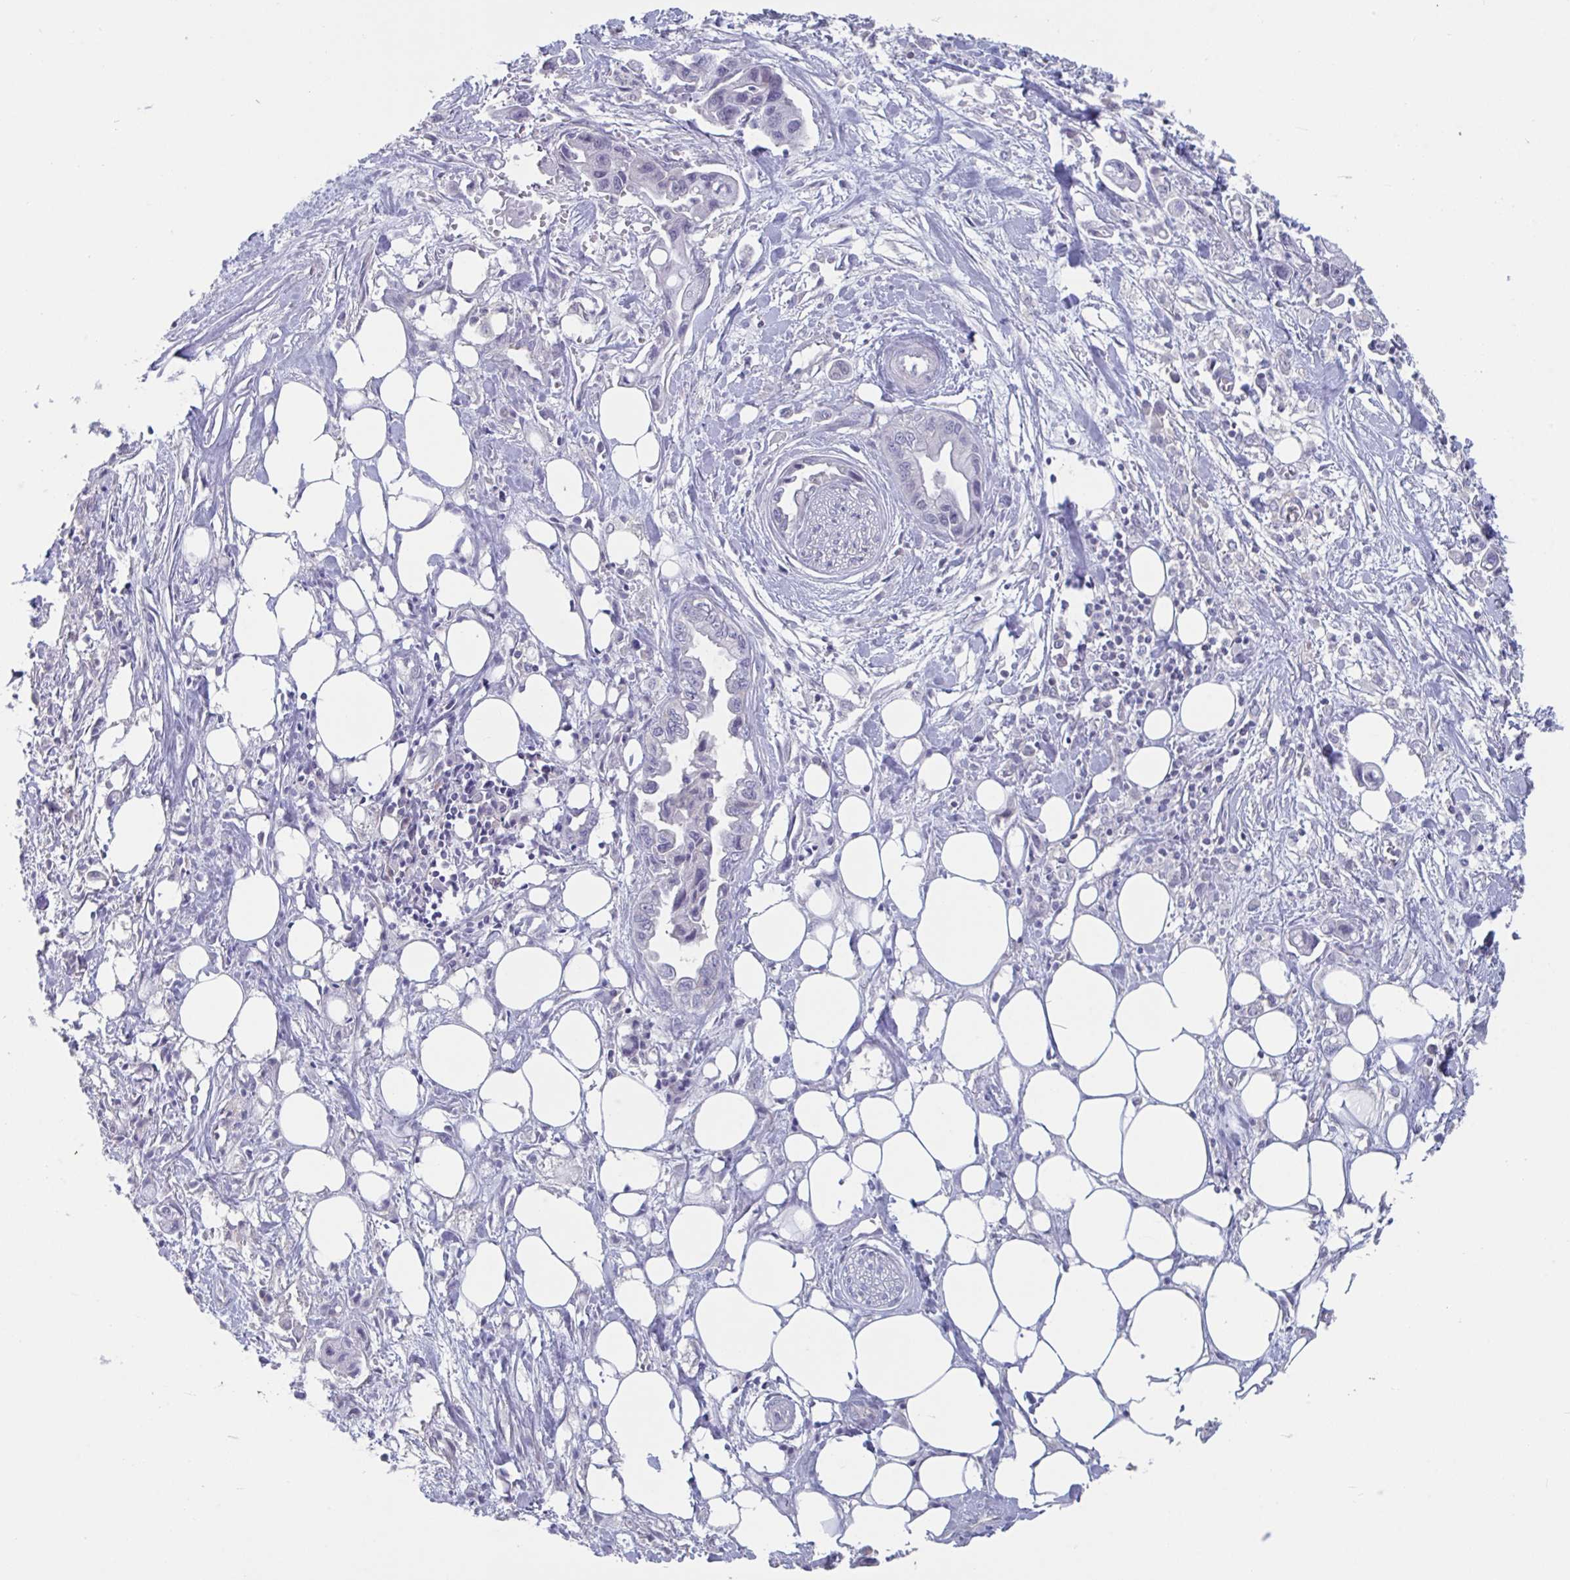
{"staining": {"intensity": "negative", "quantity": "none", "location": "none"}, "tissue": "pancreatic cancer", "cell_type": "Tumor cells", "image_type": "cancer", "snomed": [{"axis": "morphology", "description": "Adenocarcinoma, NOS"}, {"axis": "topography", "description": "Pancreas"}], "caption": "Immunohistochemistry (IHC) of pancreatic cancer exhibits no expression in tumor cells. (Stains: DAB immunohistochemistry (IHC) with hematoxylin counter stain, Microscopy: brightfield microscopy at high magnification).", "gene": "STK26", "patient": {"sex": "male", "age": 61}}